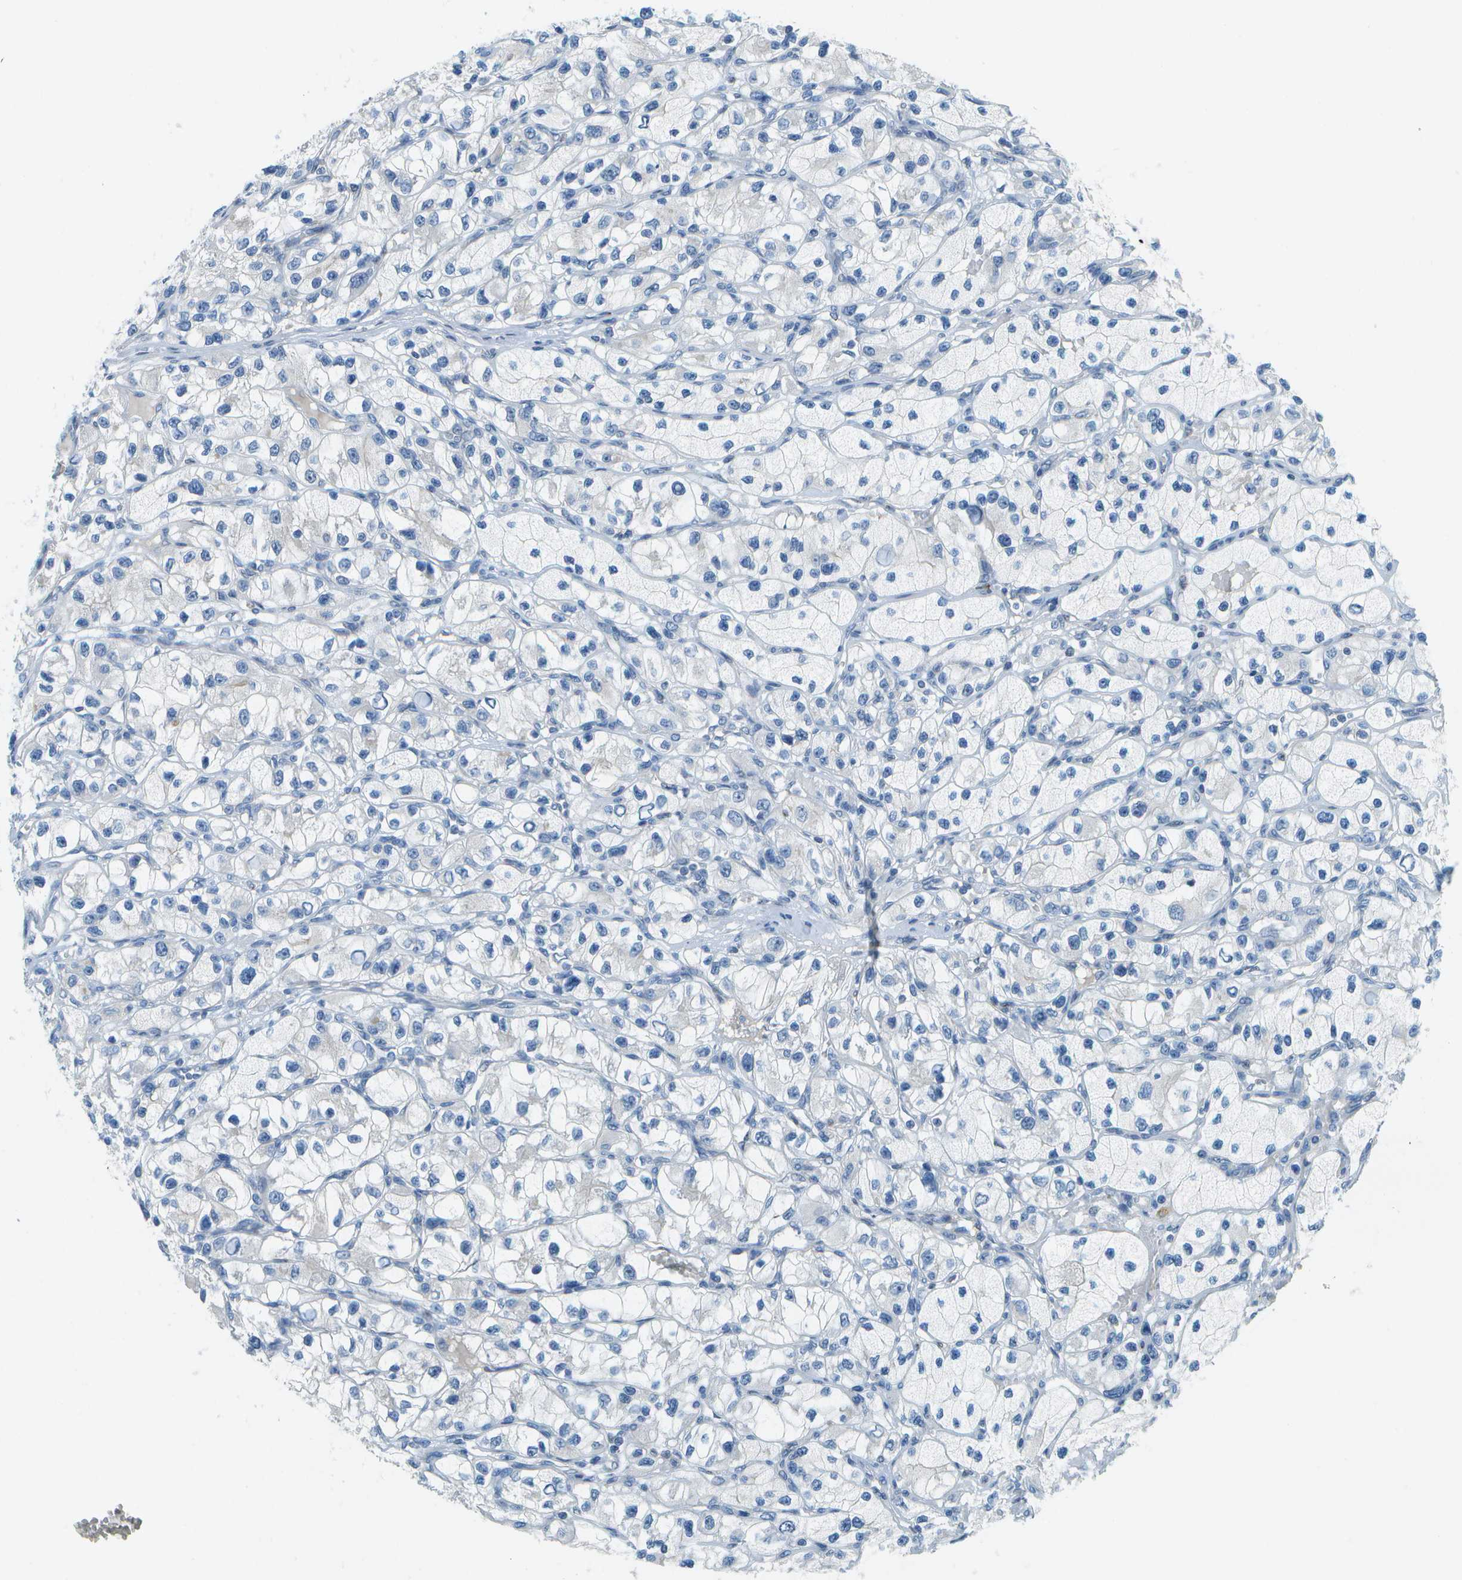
{"staining": {"intensity": "negative", "quantity": "none", "location": "none"}, "tissue": "renal cancer", "cell_type": "Tumor cells", "image_type": "cancer", "snomed": [{"axis": "morphology", "description": "Adenocarcinoma, NOS"}, {"axis": "topography", "description": "Kidney"}], "caption": "Human adenocarcinoma (renal) stained for a protein using immunohistochemistry demonstrates no staining in tumor cells.", "gene": "PTGIS", "patient": {"sex": "female", "age": 57}}